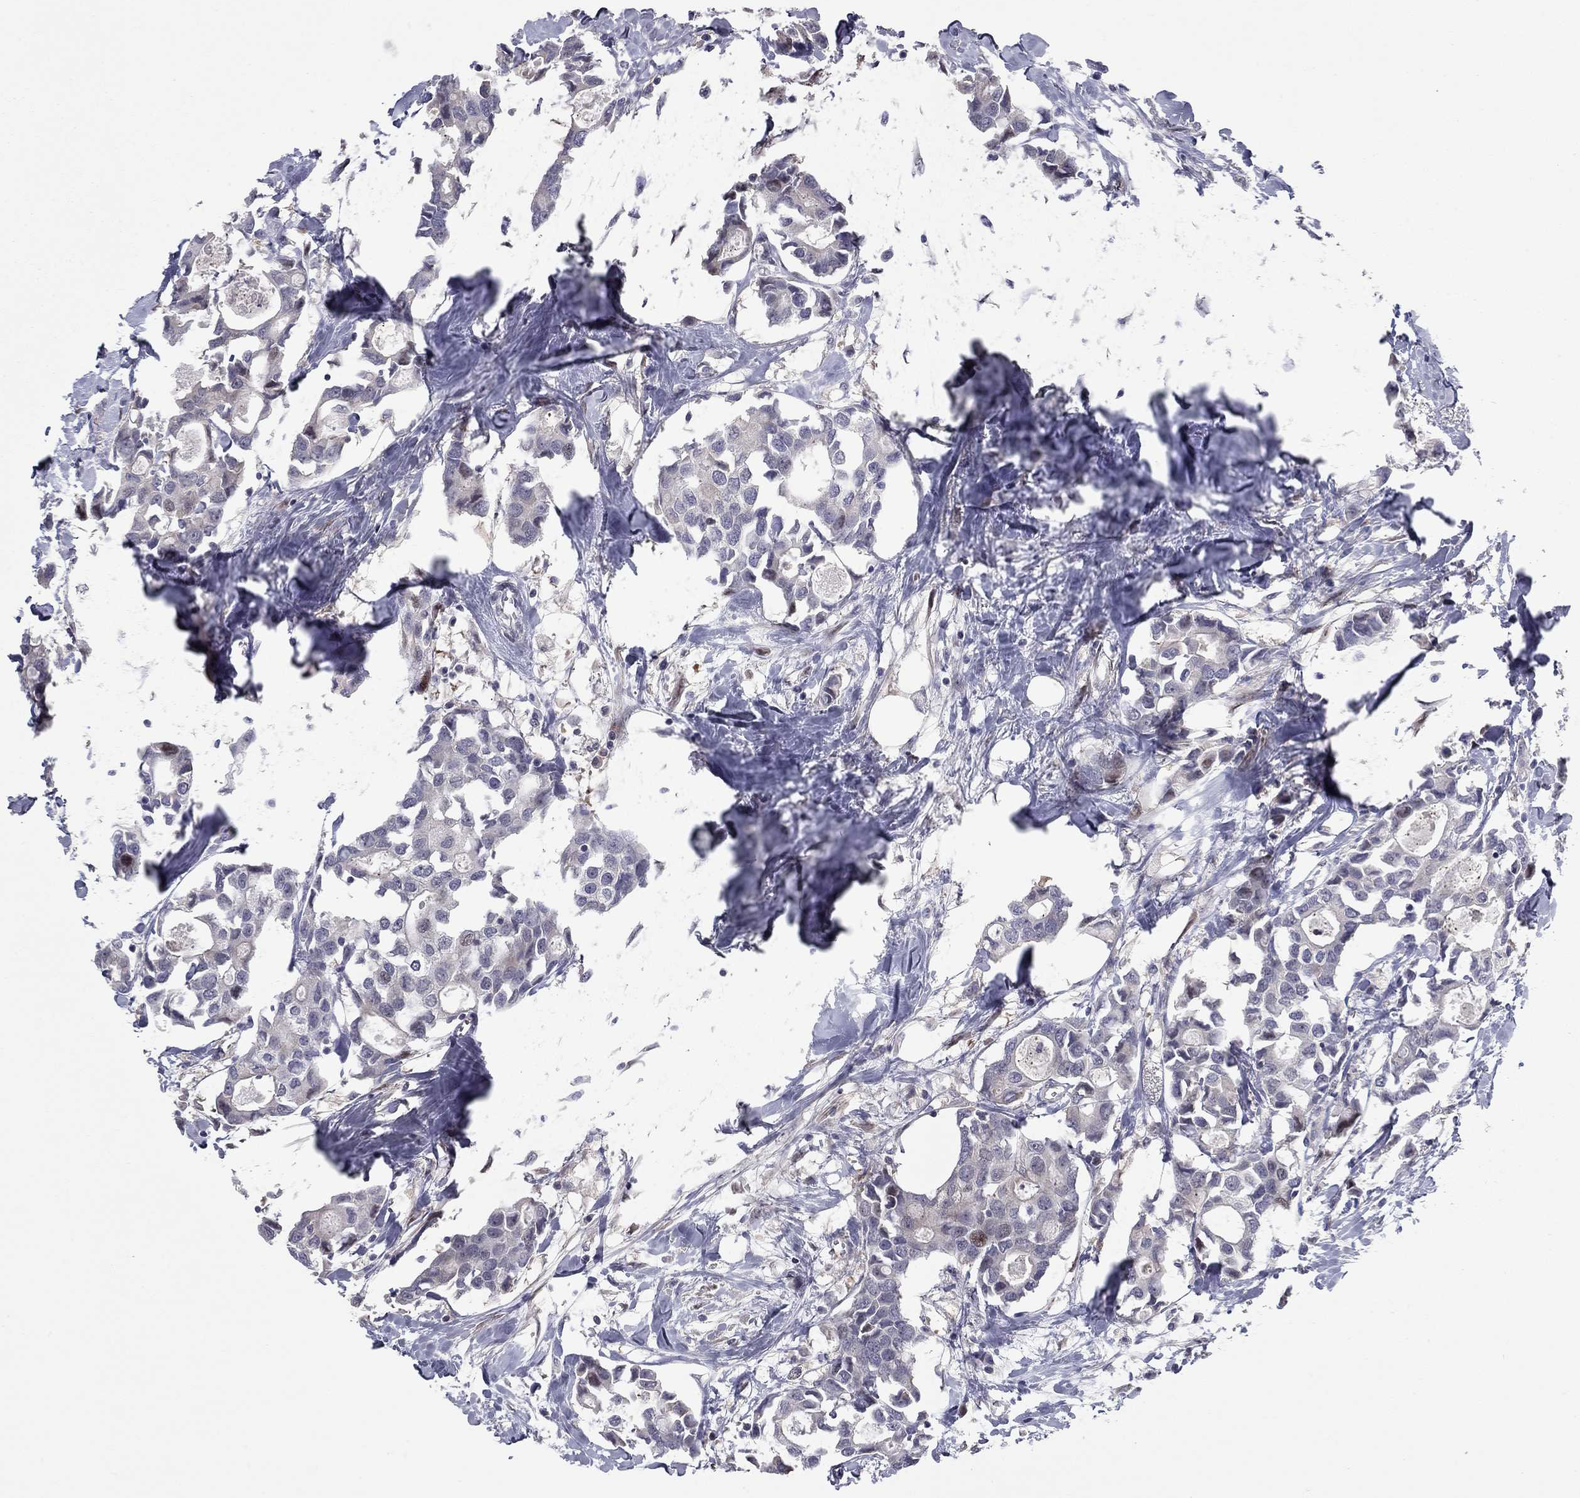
{"staining": {"intensity": "negative", "quantity": "none", "location": "none"}, "tissue": "breast cancer", "cell_type": "Tumor cells", "image_type": "cancer", "snomed": [{"axis": "morphology", "description": "Duct carcinoma"}, {"axis": "topography", "description": "Breast"}], "caption": "A histopathology image of human intraductal carcinoma (breast) is negative for staining in tumor cells. (DAB immunohistochemistry (IHC) with hematoxylin counter stain).", "gene": "DUSP7", "patient": {"sex": "female", "age": 83}}